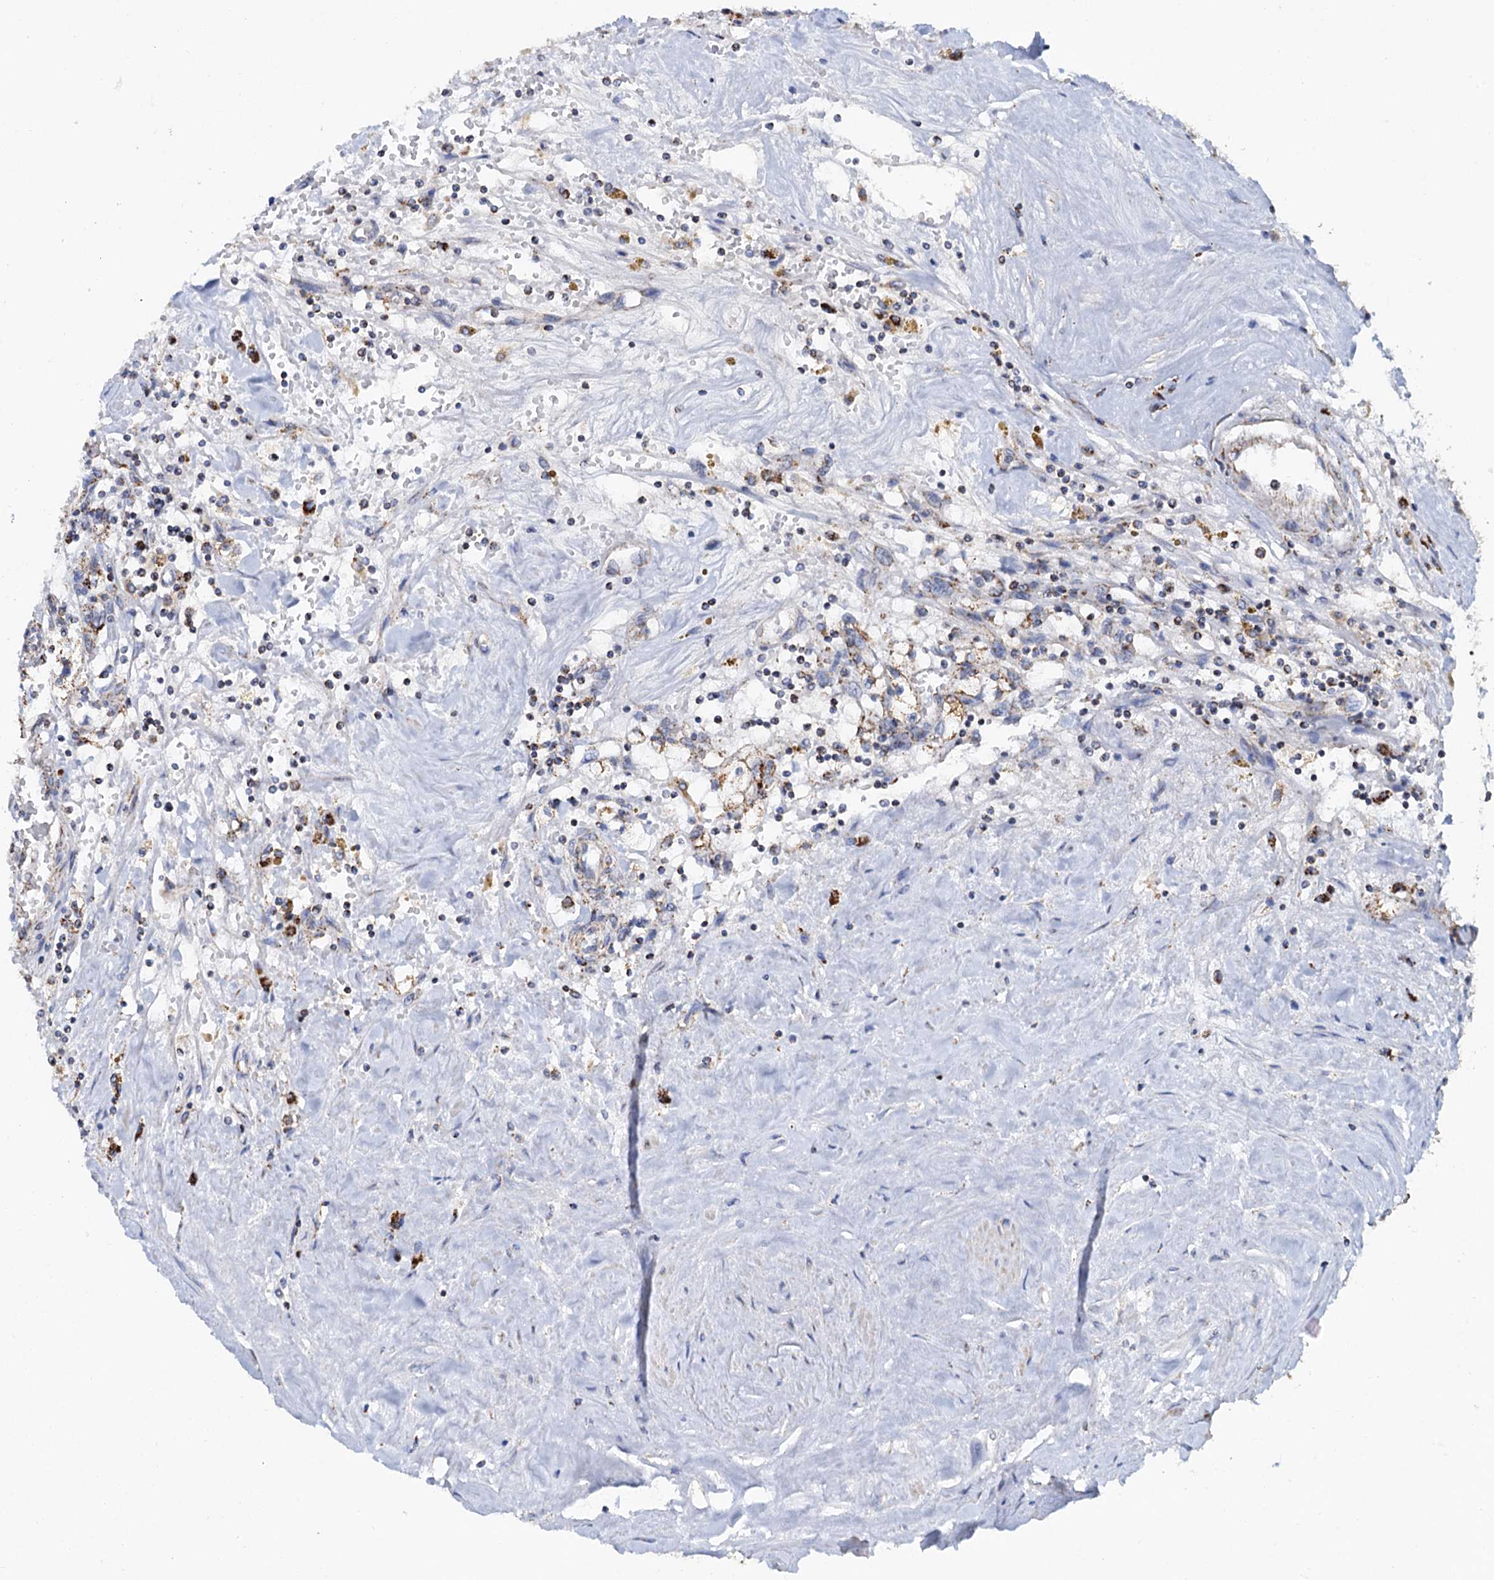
{"staining": {"intensity": "moderate", "quantity": "25%-75%", "location": "cytoplasmic/membranous"}, "tissue": "renal cancer", "cell_type": "Tumor cells", "image_type": "cancer", "snomed": [{"axis": "morphology", "description": "Adenocarcinoma, NOS"}, {"axis": "topography", "description": "Kidney"}], "caption": "Immunohistochemical staining of renal cancer (adenocarcinoma) displays medium levels of moderate cytoplasmic/membranous protein staining in approximately 25%-75% of tumor cells.", "gene": "C2CD3", "patient": {"sex": "male", "age": 56}}